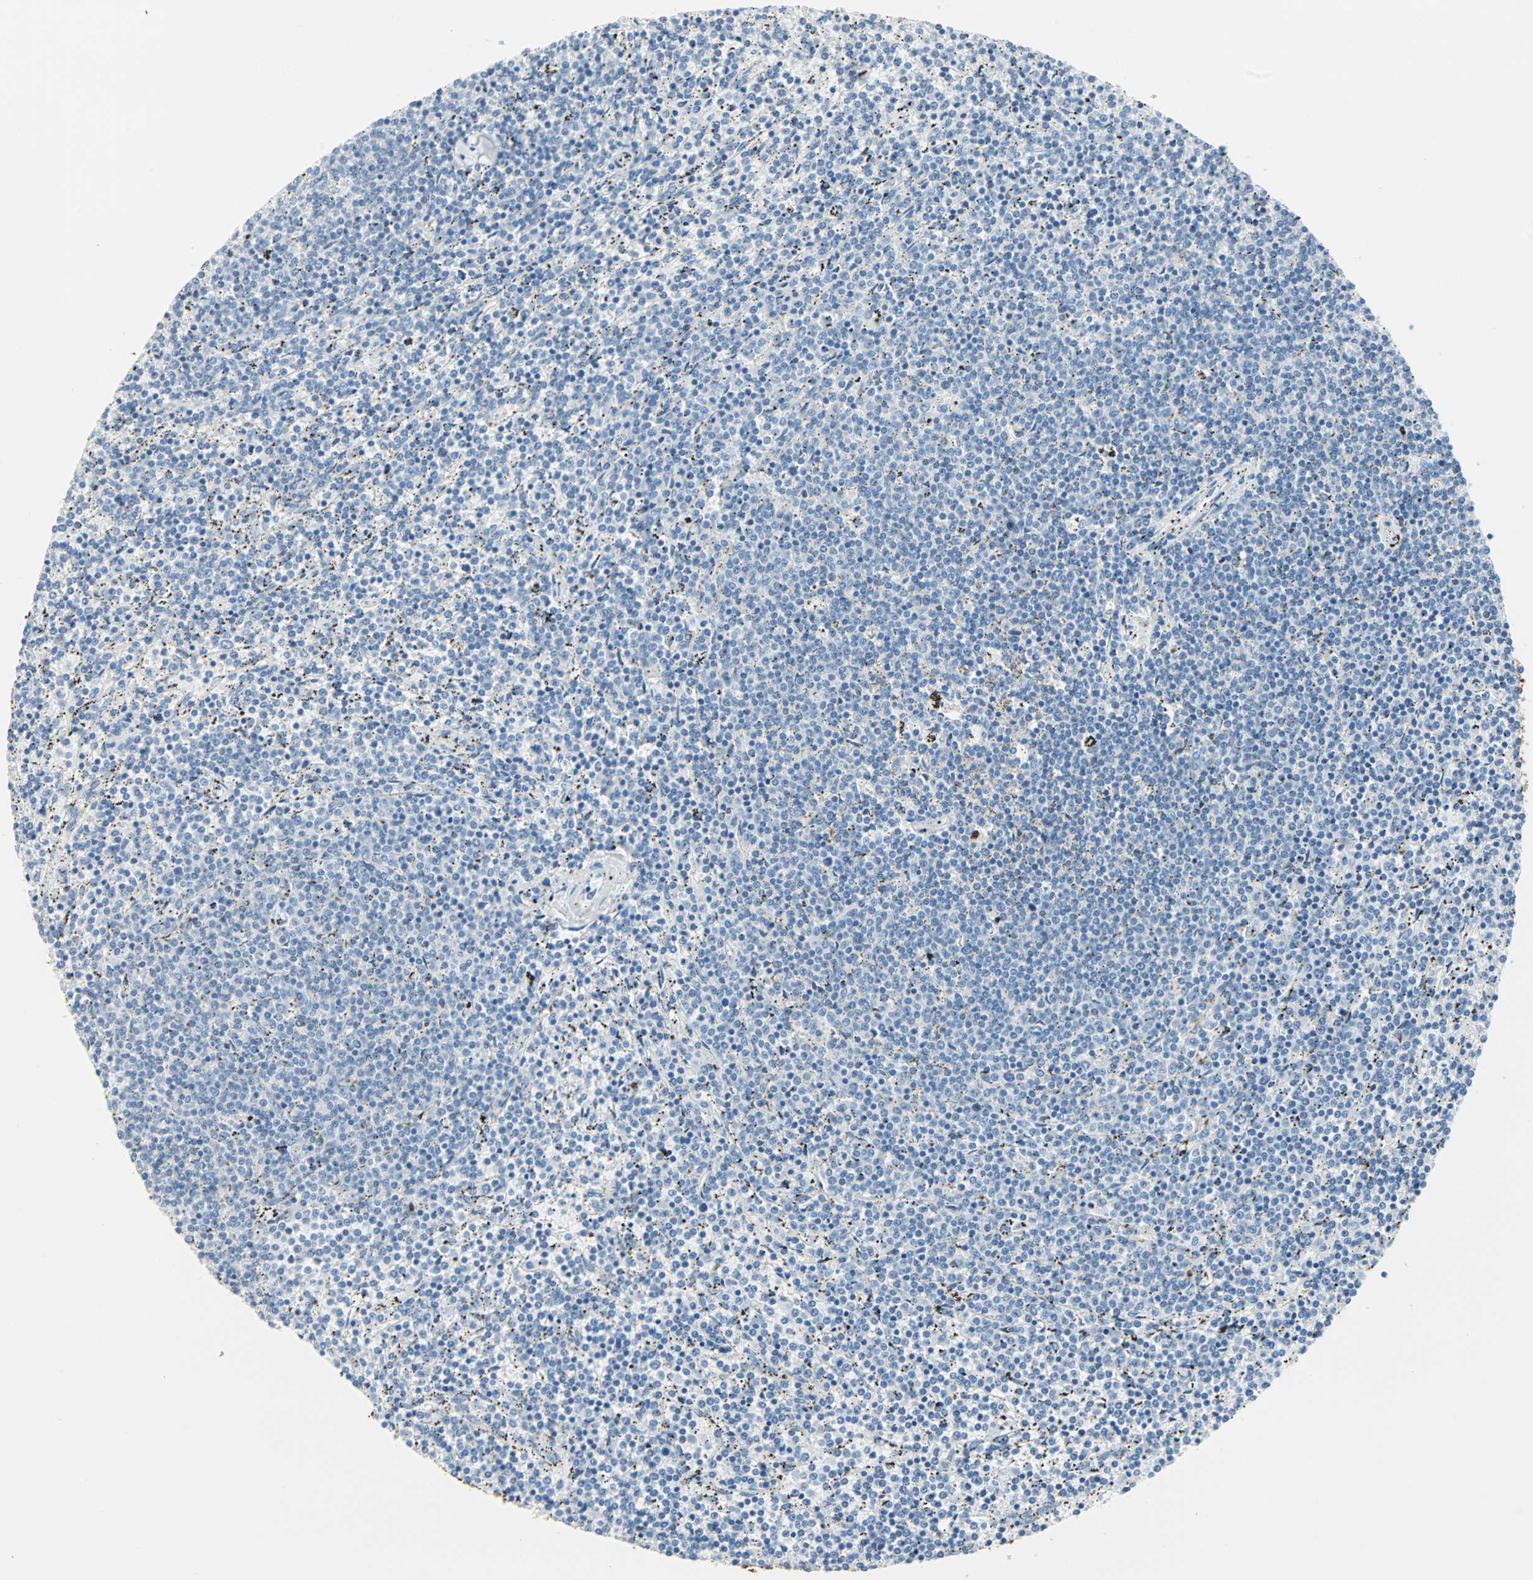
{"staining": {"intensity": "negative", "quantity": "none", "location": "none"}, "tissue": "lymphoma", "cell_type": "Tumor cells", "image_type": "cancer", "snomed": [{"axis": "morphology", "description": "Malignant lymphoma, non-Hodgkin's type, Low grade"}, {"axis": "topography", "description": "Spleen"}], "caption": "Protein analysis of lymphoma demonstrates no significant expression in tumor cells.", "gene": "STX1A", "patient": {"sex": "female", "age": 50}}